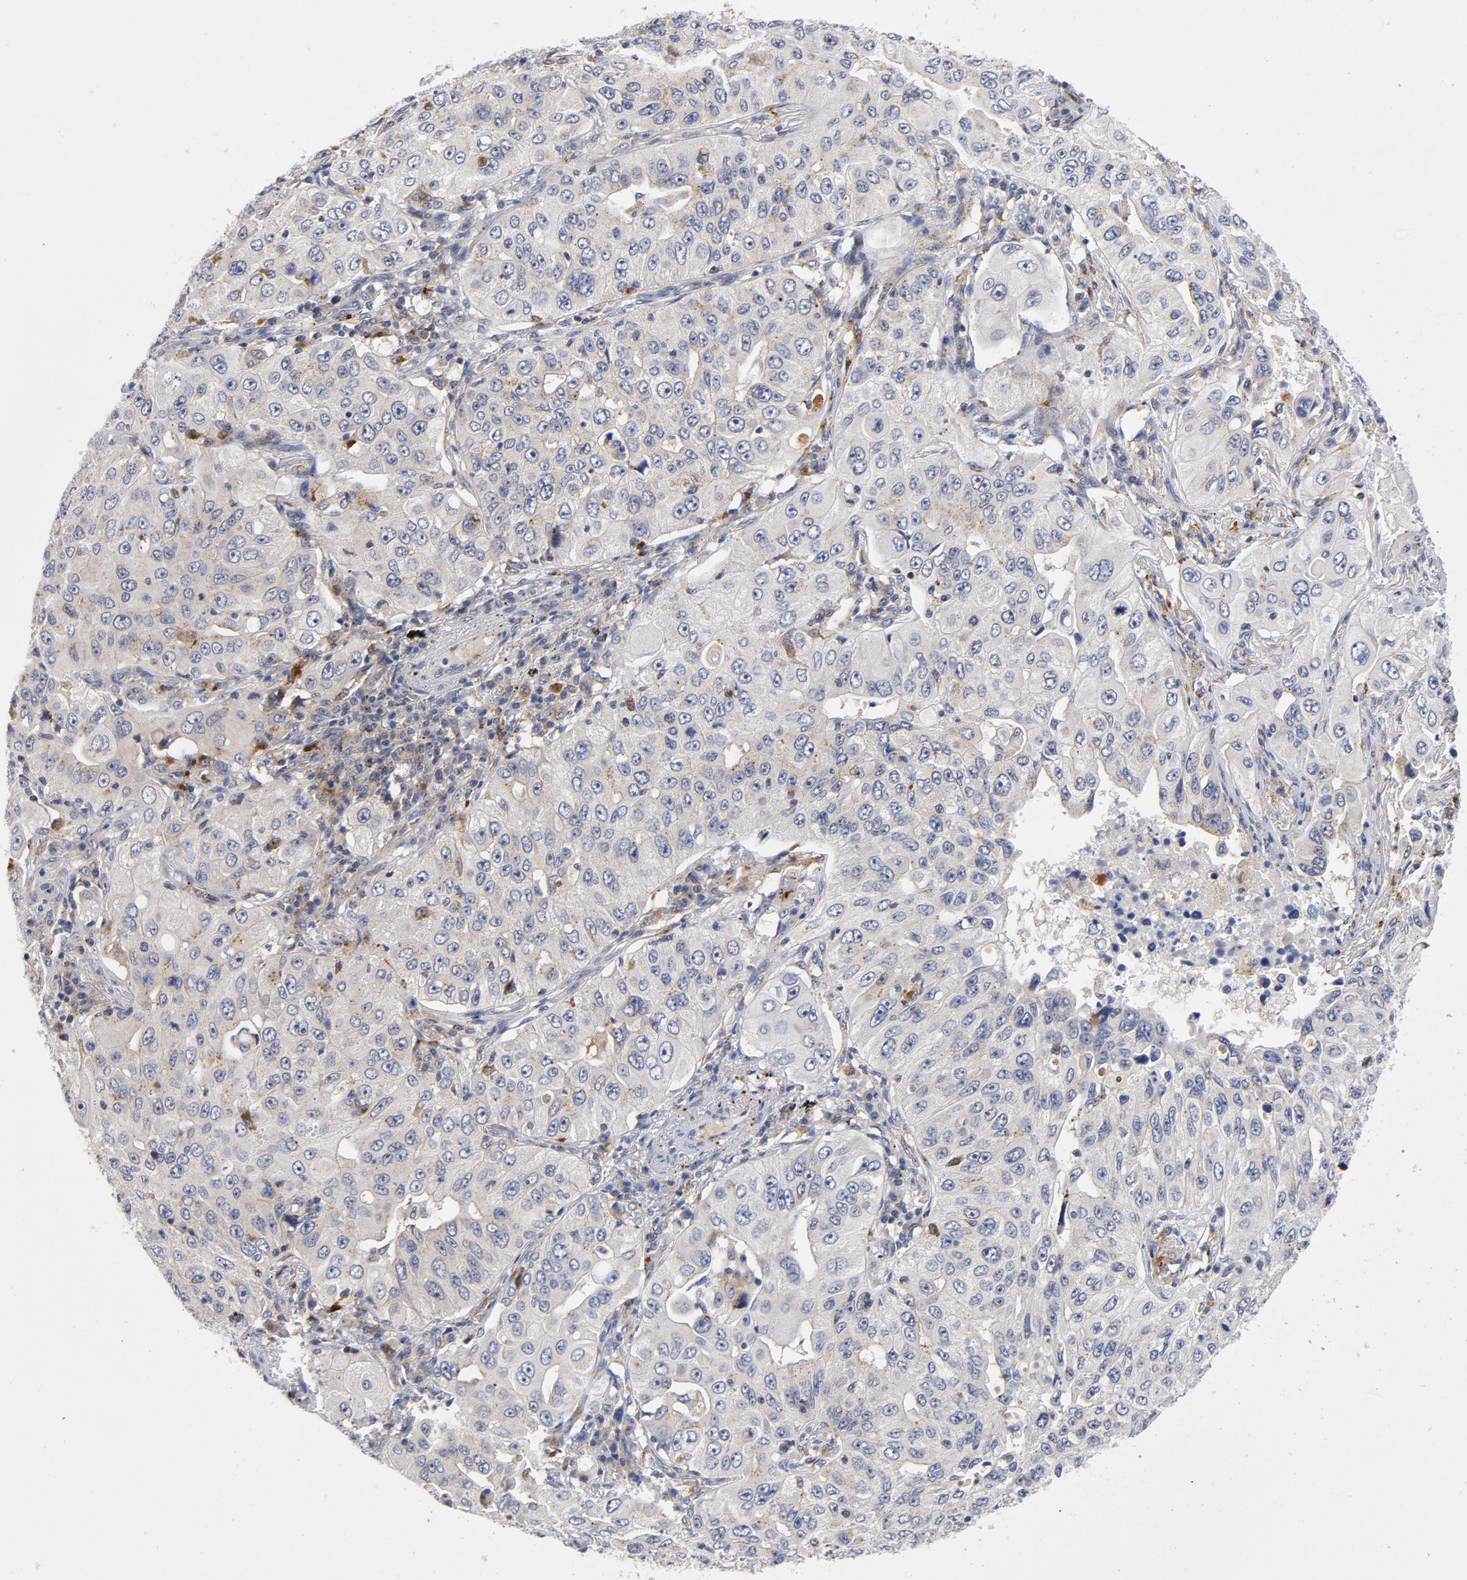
{"staining": {"intensity": "negative", "quantity": "none", "location": "none"}, "tissue": "lung cancer", "cell_type": "Tumor cells", "image_type": "cancer", "snomed": [{"axis": "morphology", "description": "Adenocarcinoma, NOS"}, {"axis": "topography", "description": "Lung"}], "caption": "A photomicrograph of lung cancer stained for a protein displays no brown staining in tumor cells.", "gene": "AKT2", "patient": {"sex": "male", "age": 84}}